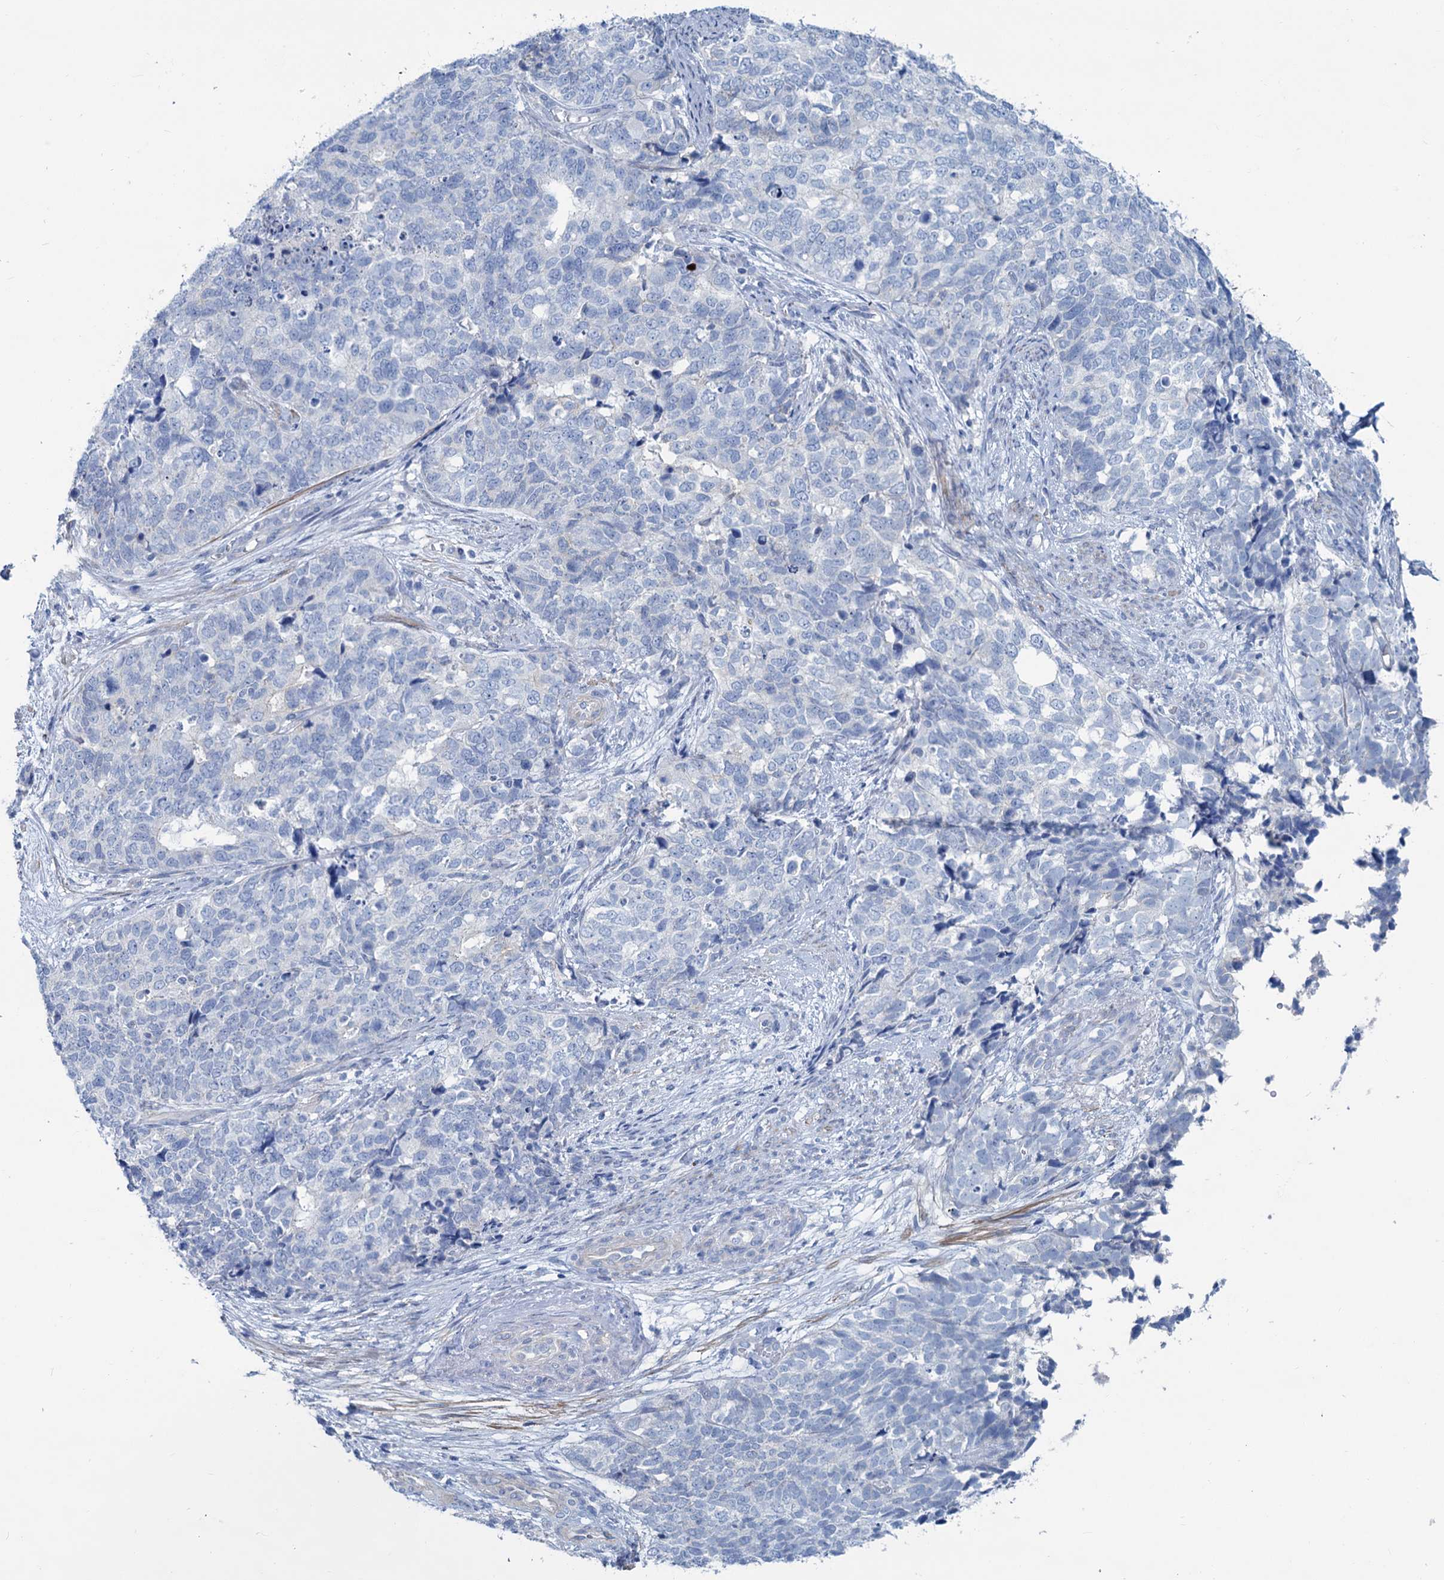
{"staining": {"intensity": "negative", "quantity": "none", "location": "none"}, "tissue": "cervical cancer", "cell_type": "Tumor cells", "image_type": "cancer", "snomed": [{"axis": "morphology", "description": "Squamous cell carcinoma, NOS"}, {"axis": "topography", "description": "Cervix"}], "caption": "High magnification brightfield microscopy of cervical squamous cell carcinoma stained with DAB (brown) and counterstained with hematoxylin (blue): tumor cells show no significant expression.", "gene": "SLC1A3", "patient": {"sex": "female", "age": 63}}